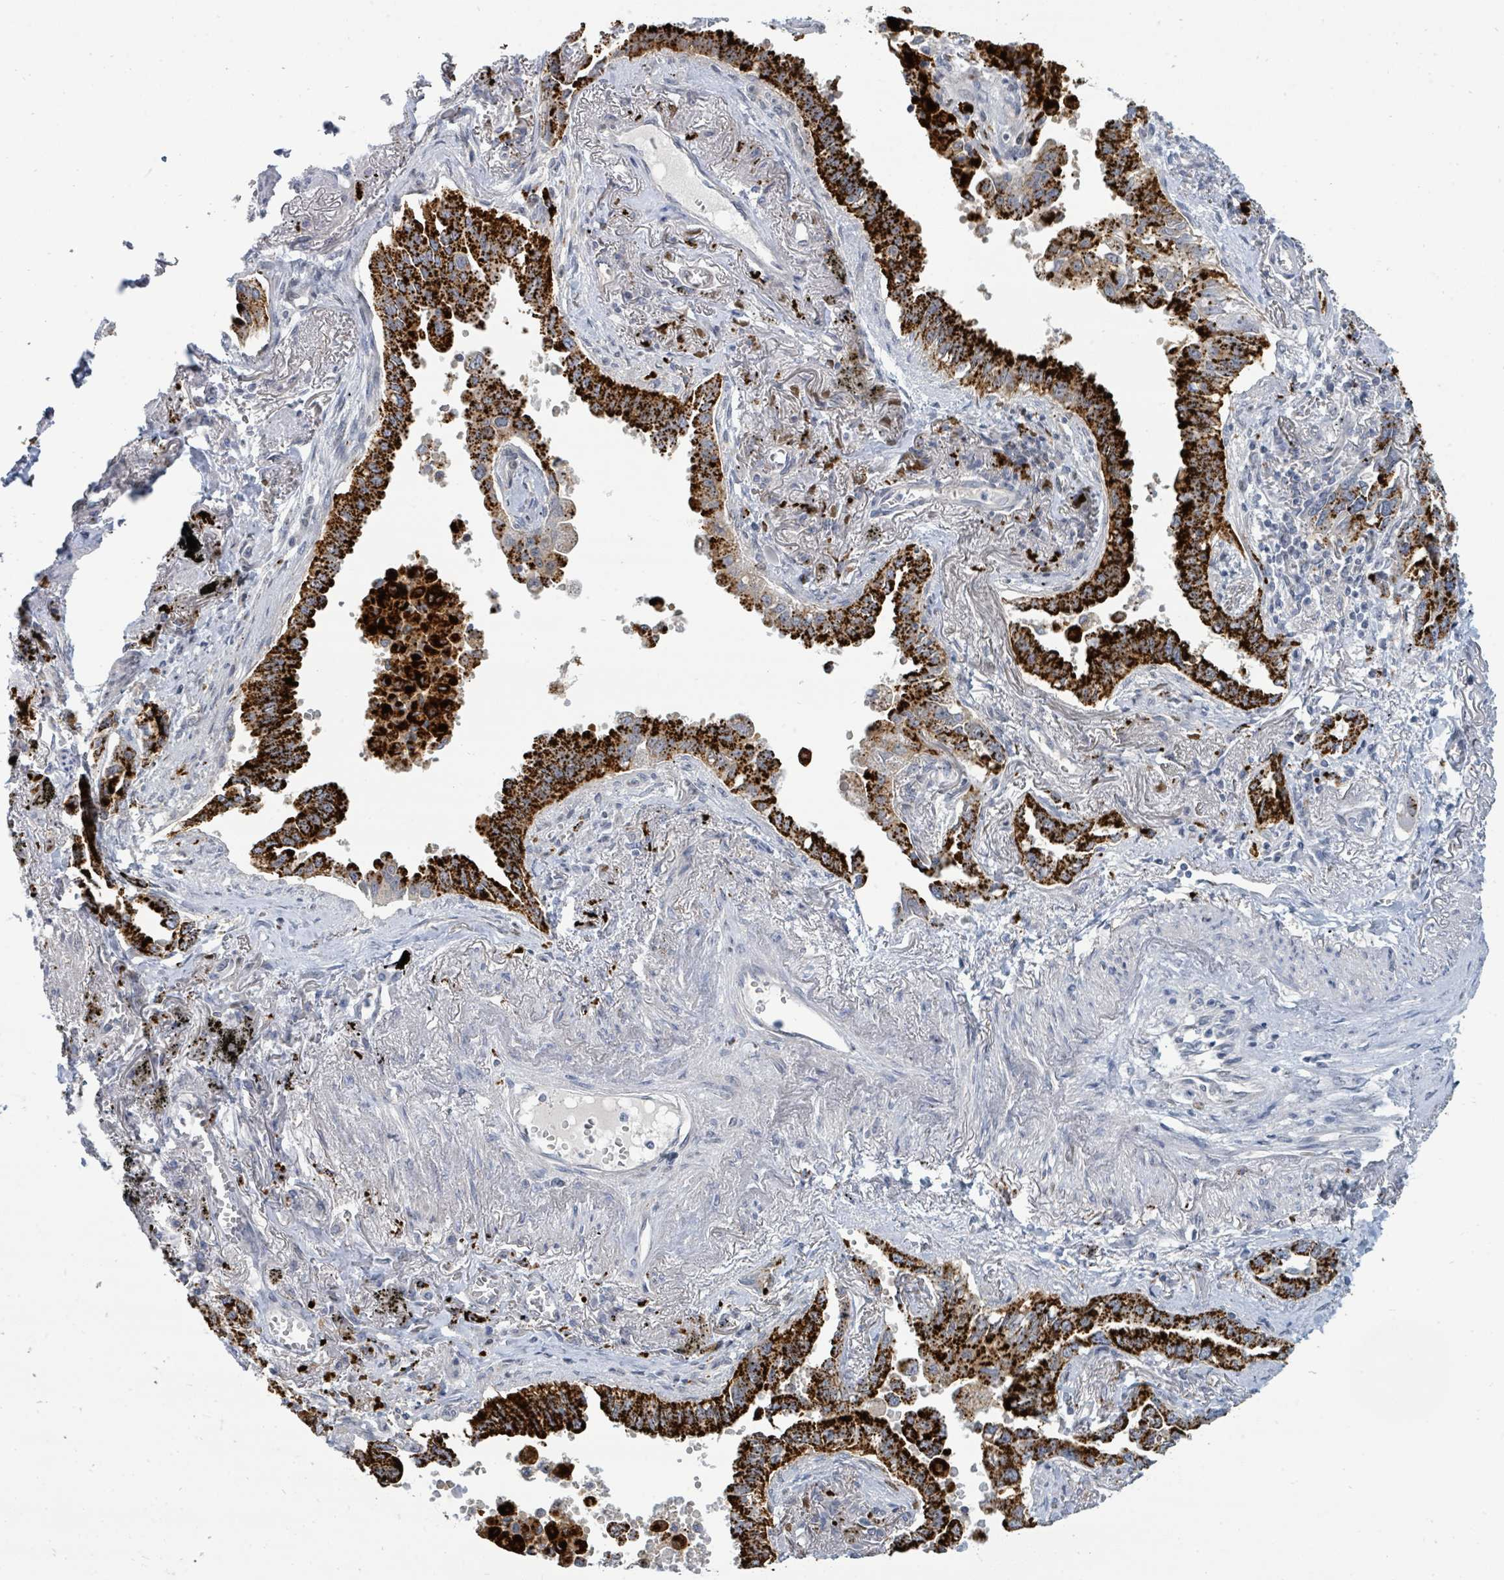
{"staining": {"intensity": "strong", "quantity": ">75%", "location": "cytoplasmic/membranous"}, "tissue": "lung cancer", "cell_type": "Tumor cells", "image_type": "cancer", "snomed": [{"axis": "morphology", "description": "Adenocarcinoma, NOS"}, {"axis": "topography", "description": "Lung"}], "caption": "Protein analysis of lung cancer (adenocarcinoma) tissue exhibits strong cytoplasmic/membranous positivity in about >75% of tumor cells.", "gene": "SUMO4", "patient": {"sex": "male", "age": 67}}